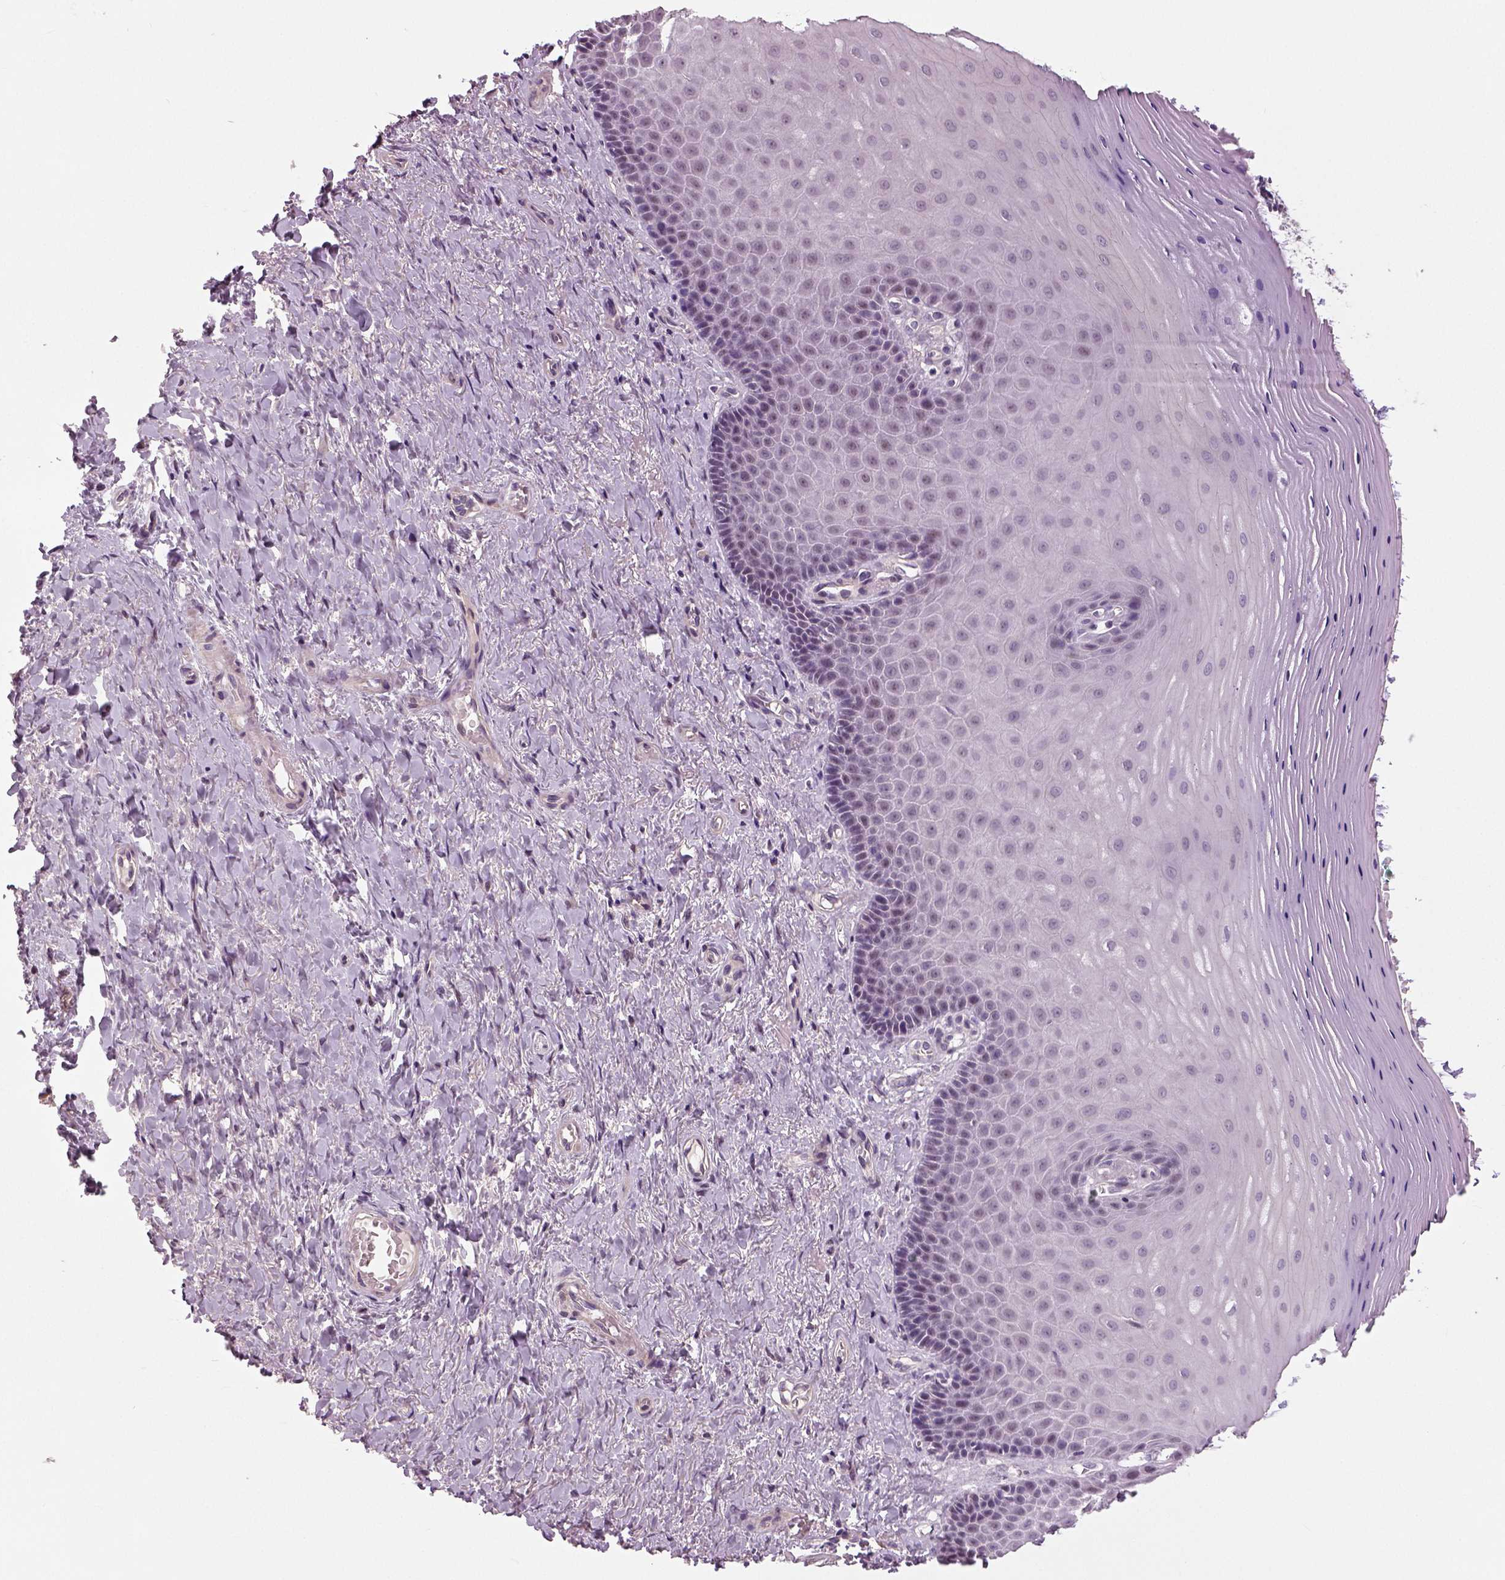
{"staining": {"intensity": "negative", "quantity": "none", "location": "none"}, "tissue": "vagina", "cell_type": "Squamous epithelial cells", "image_type": "normal", "snomed": [{"axis": "morphology", "description": "Normal tissue, NOS"}, {"axis": "topography", "description": "Vagina"}], "caption": "An image of human vagina is negative for staining in squamous epithelial cells.", "gene": "NECAB1", "patient": {"sex": "female", "age": 83}}